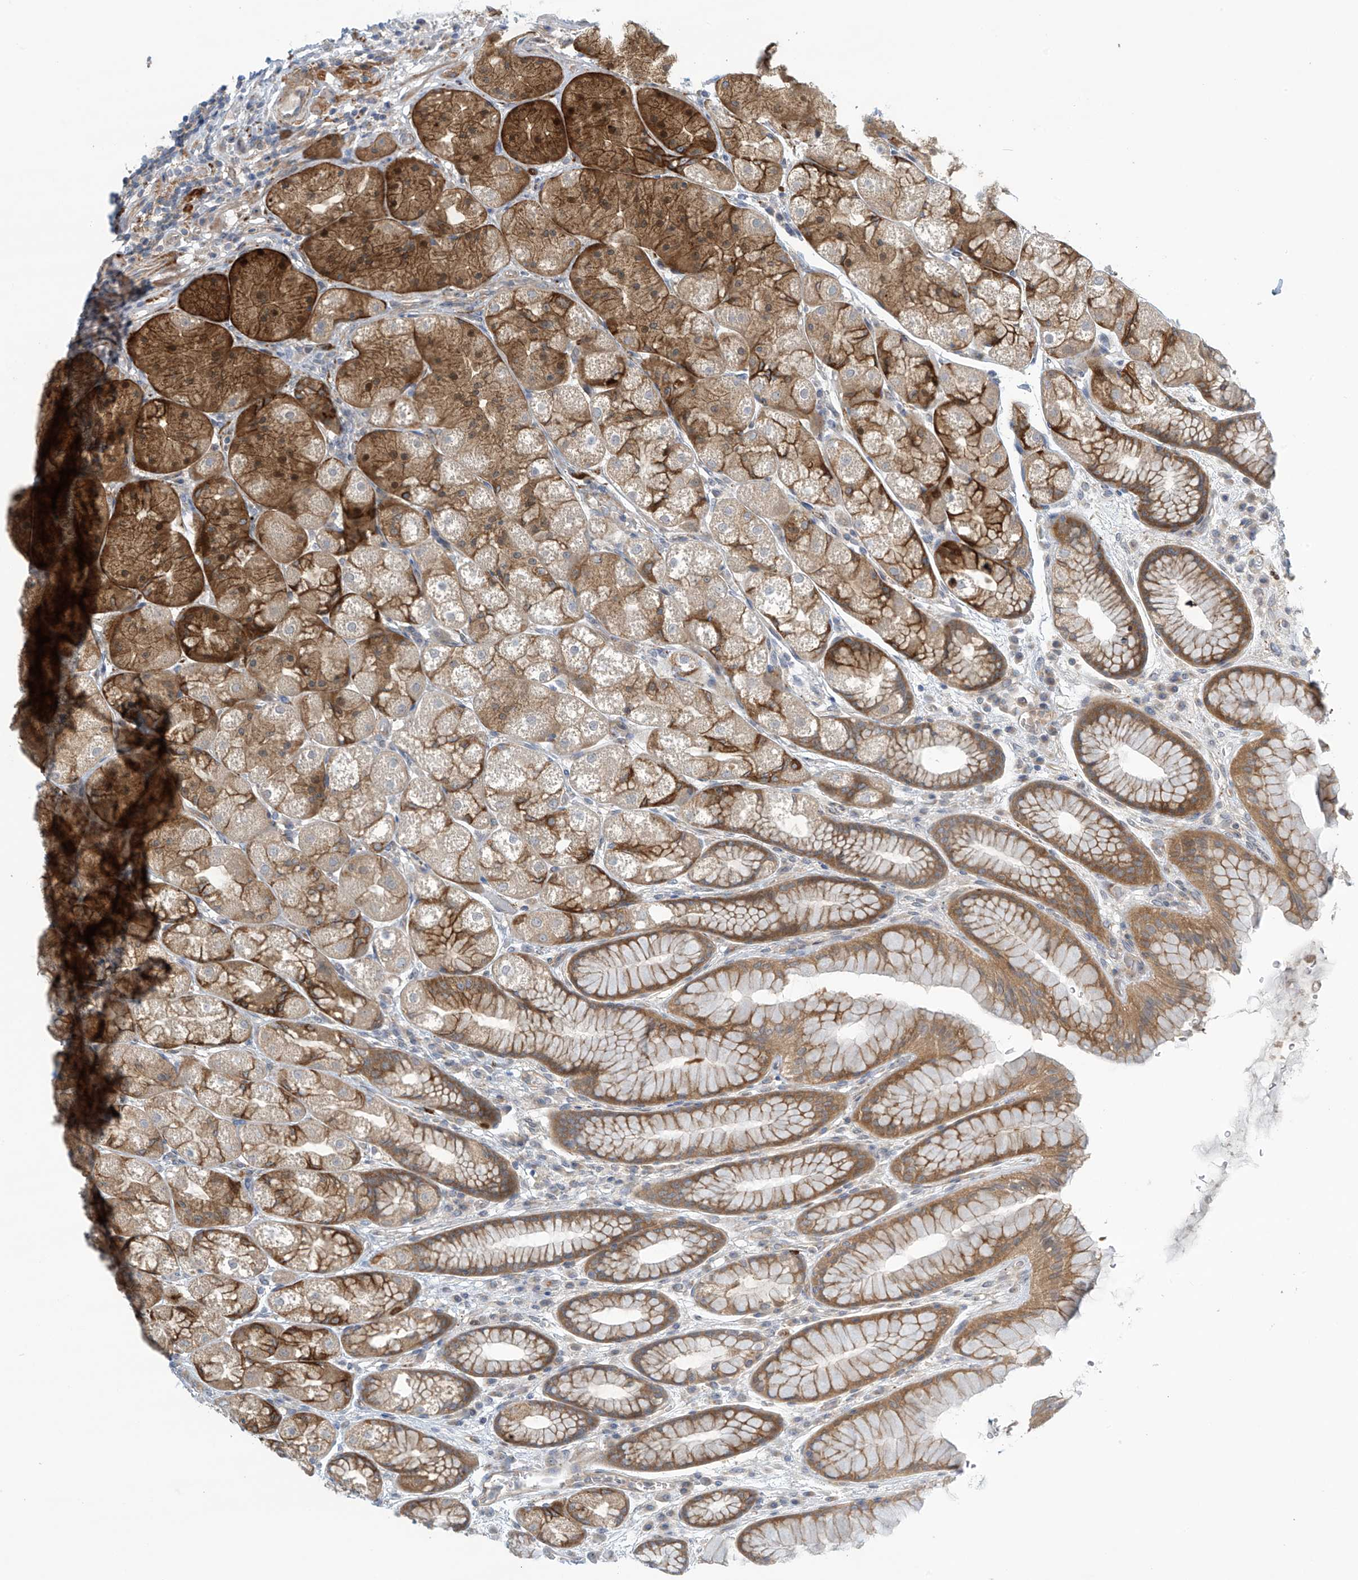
{"staining": {"intensity": "moderate", "quantity": ">75%", "location": "cytoplasmic/membranous"}, "tissue": "stomach", "cell_type": "Glandular cells", "image_type": "normal", "snomed": [{"axis": "morphology", "description": "Normal tissue, NOS"}, {"axis": "topography", "description": "Stomach"}], "caption": "The histopathology image demonstrates staining of normal stomach, revealing moderate cytoplasmic/membranous protein positivity (brown color) within glandular cells. The staining was performed using DAB to visualize the protein expression in brown, while the nuclei were stained in blue with hematoxylin (Magnification: 20x).", "gene": "FSD1L", "patient": {"sex": "male", "age": 57}}